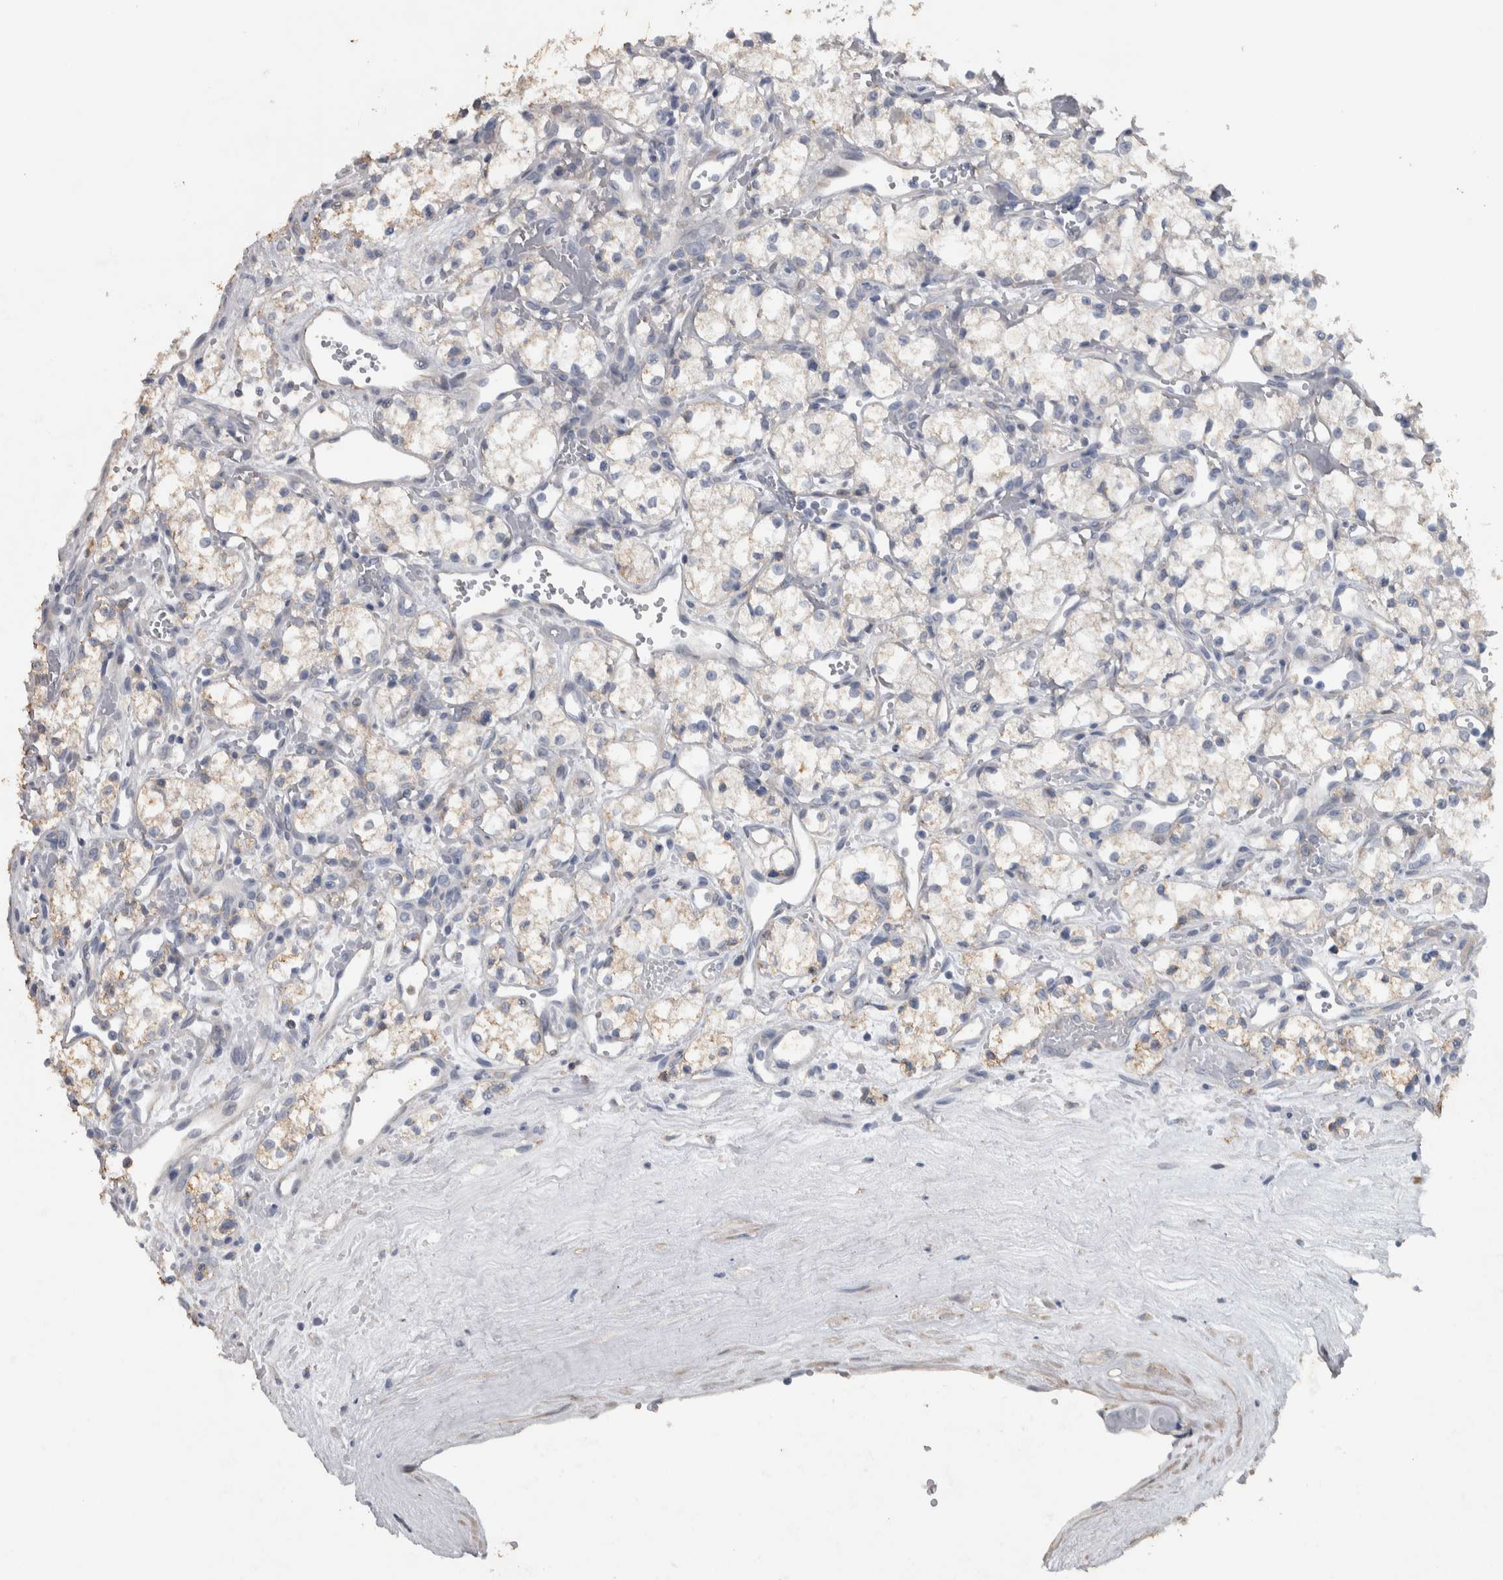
{"staining": {"intensity": "weak", "quantity": "<25%", "location": "cytoplasmic/membranous"}, "tissue": "renal cancer", "cell_type": "Tumor cells", "image_type": "cancer", "snomed": [{"axis": "morphology", "description": "Adenocarcinoma, NOS"}, {"axis": "topography", "description": "Kidney"}], "caption": "Protein analysis of renal cancer exhibits no significant expression in tumor cells.", "gene": "NT5C2", "patient": {"sex": "male", "age": 59}}